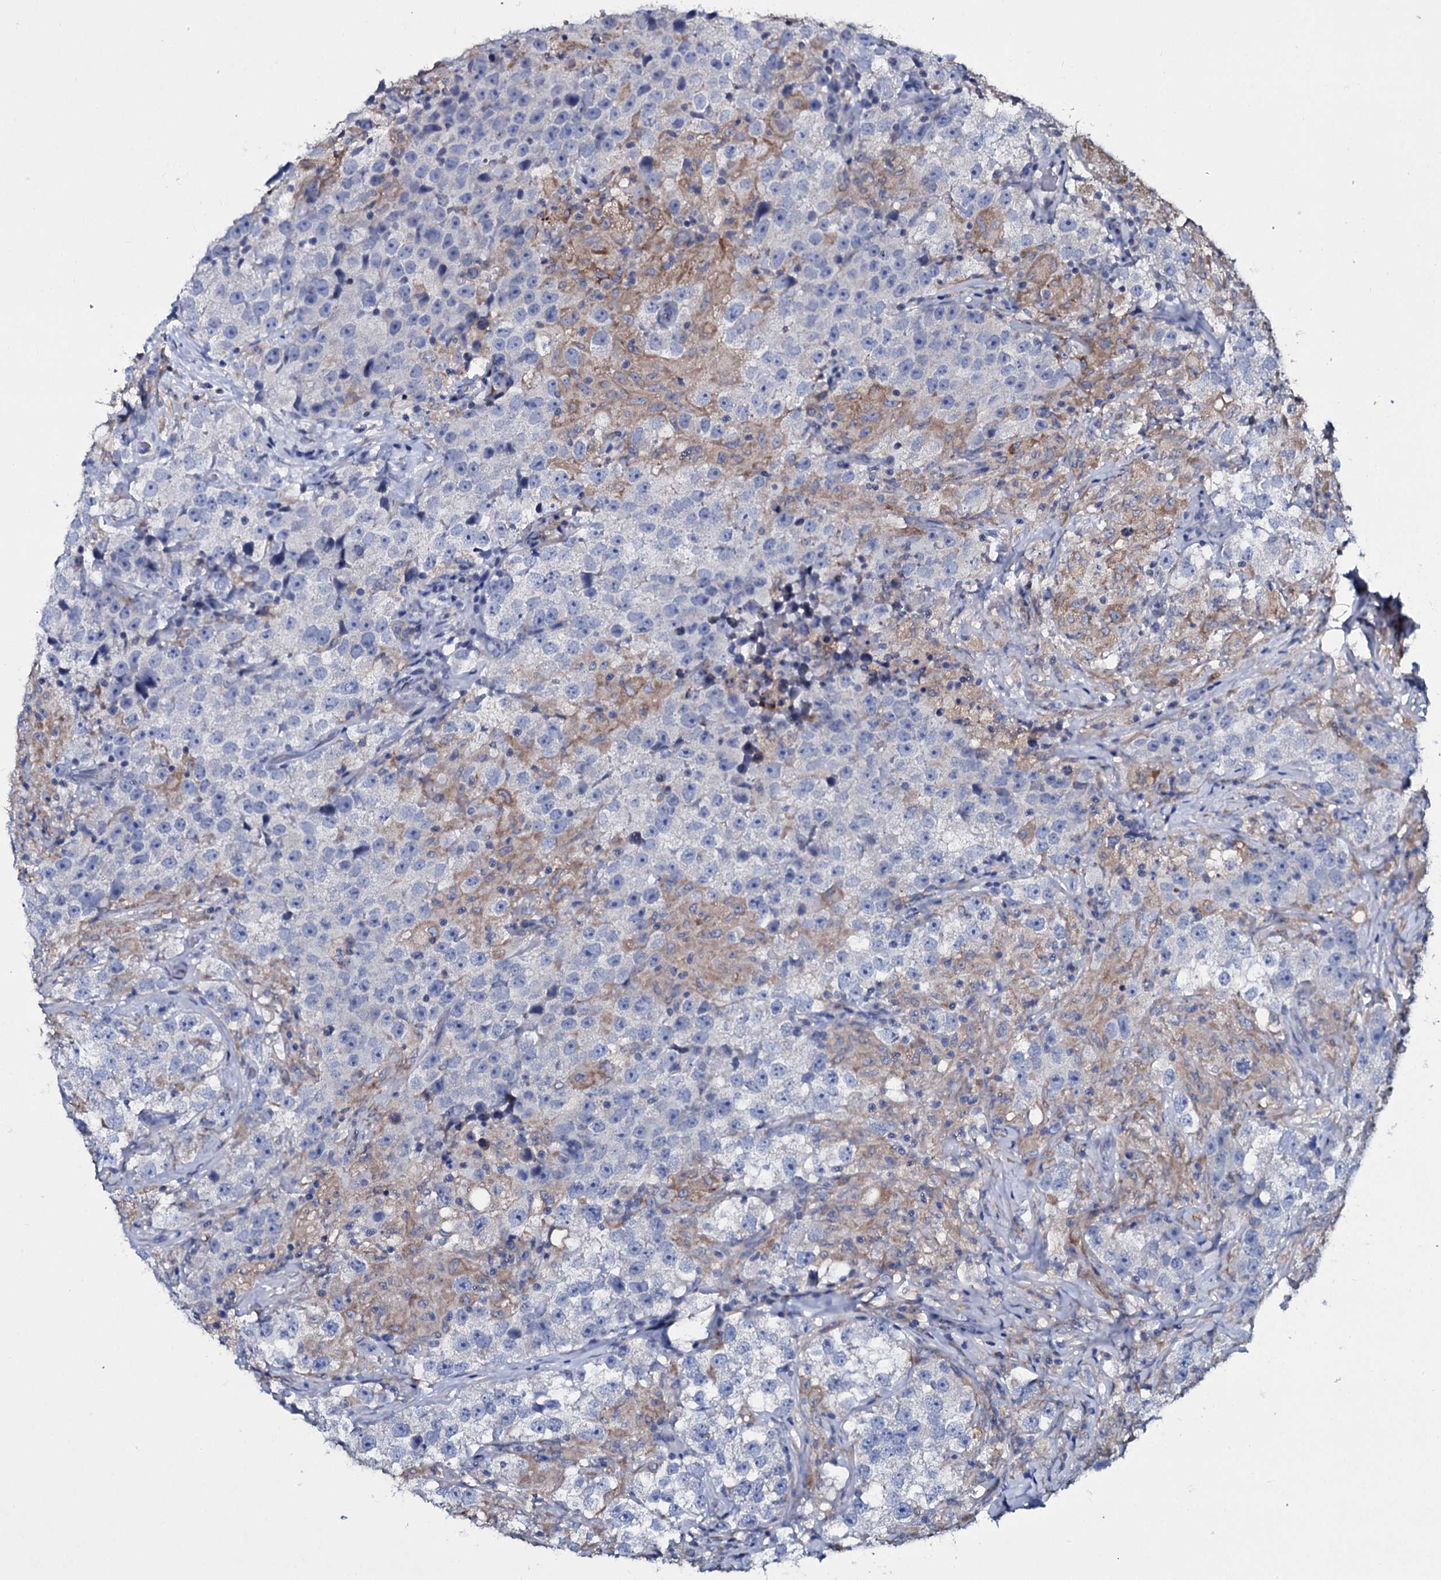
{"staining": {"intensity": "negative", "quantity": "none", "location": "none"}, "tissue": "testis cancer", "cell_type": "Tumor cells", "image_type": "cancer", "snomed": [{"axis": "morphology", "description": "Seminoma, NOS"}, {"axis": "topography", "description": "Testis"}], "caption": "The immunohistochemistry histopathology image has no significant staining in tumor cells of testis cancer (seminoma) tissue.", "gene": "TPGS2", "patient": {"sex": "male", "age": 46}}